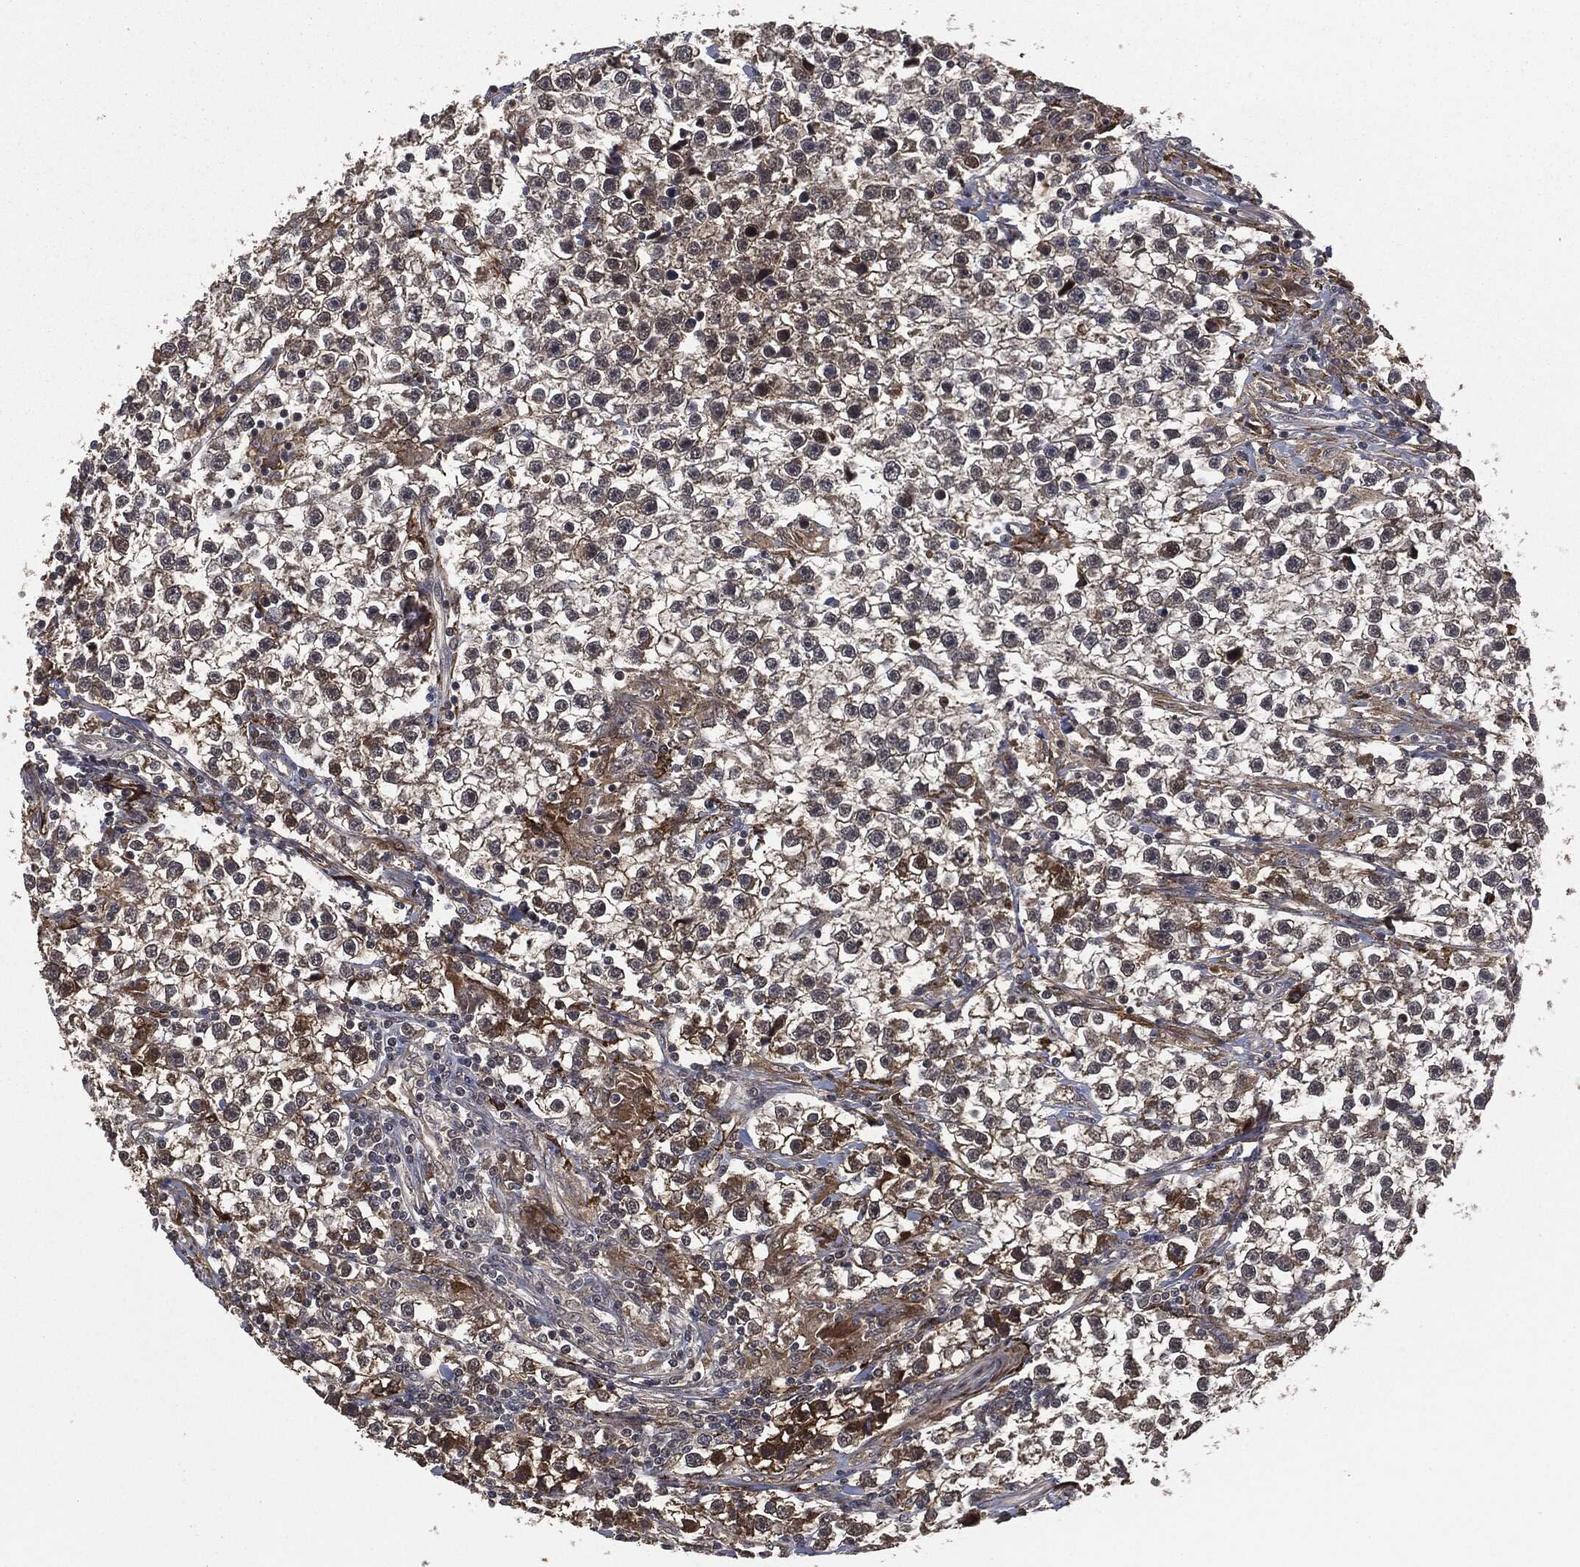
{"staining": {"intensity": "weak", "quantity": "25%-75%", "location": "cytoplasmic/membranous"}, "tissue": "testis cancer", "cell_type": "Tumor cells", "image_type": "cancer", "snomed": [{"axis": "morphology", "description": "Seminoma, NOS"}, {"axis": "topography", "description": "Testis"}], "caption": "Weak cytoplasmic/membranous staining is identified in about 25%-75% of tumor cells in testis cancer.", "gene": "CRABP2", "patient": {"sex": "male", "age": 59}}